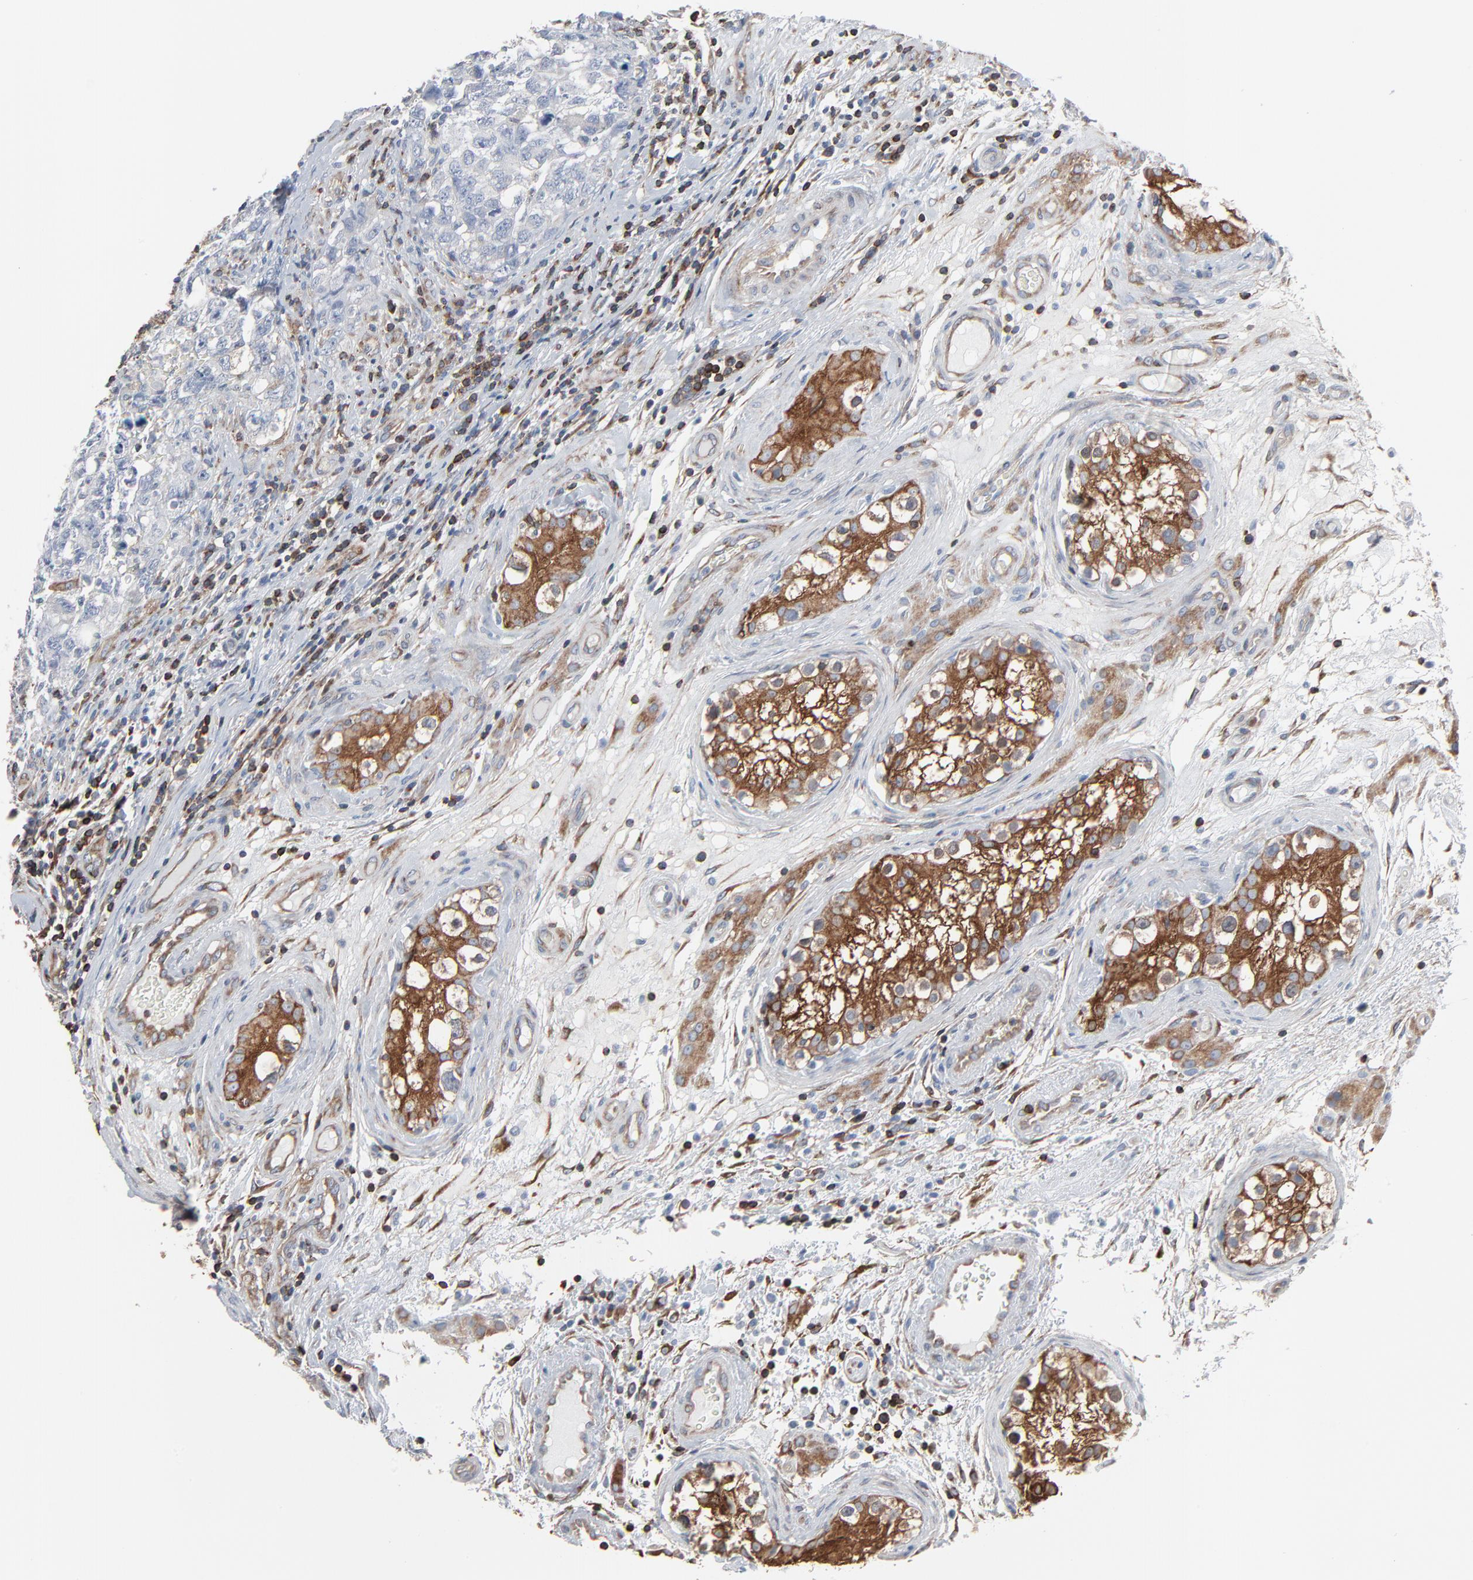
{"staining": {"intensity": "negative", "quantity": "none", "location": "none"}, "tissue": "testis cancer", "cell_type": "Tumor cells", "image_type": "cancer", "snomed": [{"axis": "morphology", "description": "Carcinoma, Embryonal, NOS"}, {"axis": "topography", "description": "Testis"}], "caption": "The histopathology image demonstrates no staining of tumor cells in embryonal carcinoma (testis).", "gene": "OPTN", "patient": {"sex": "male", "age": 31}}